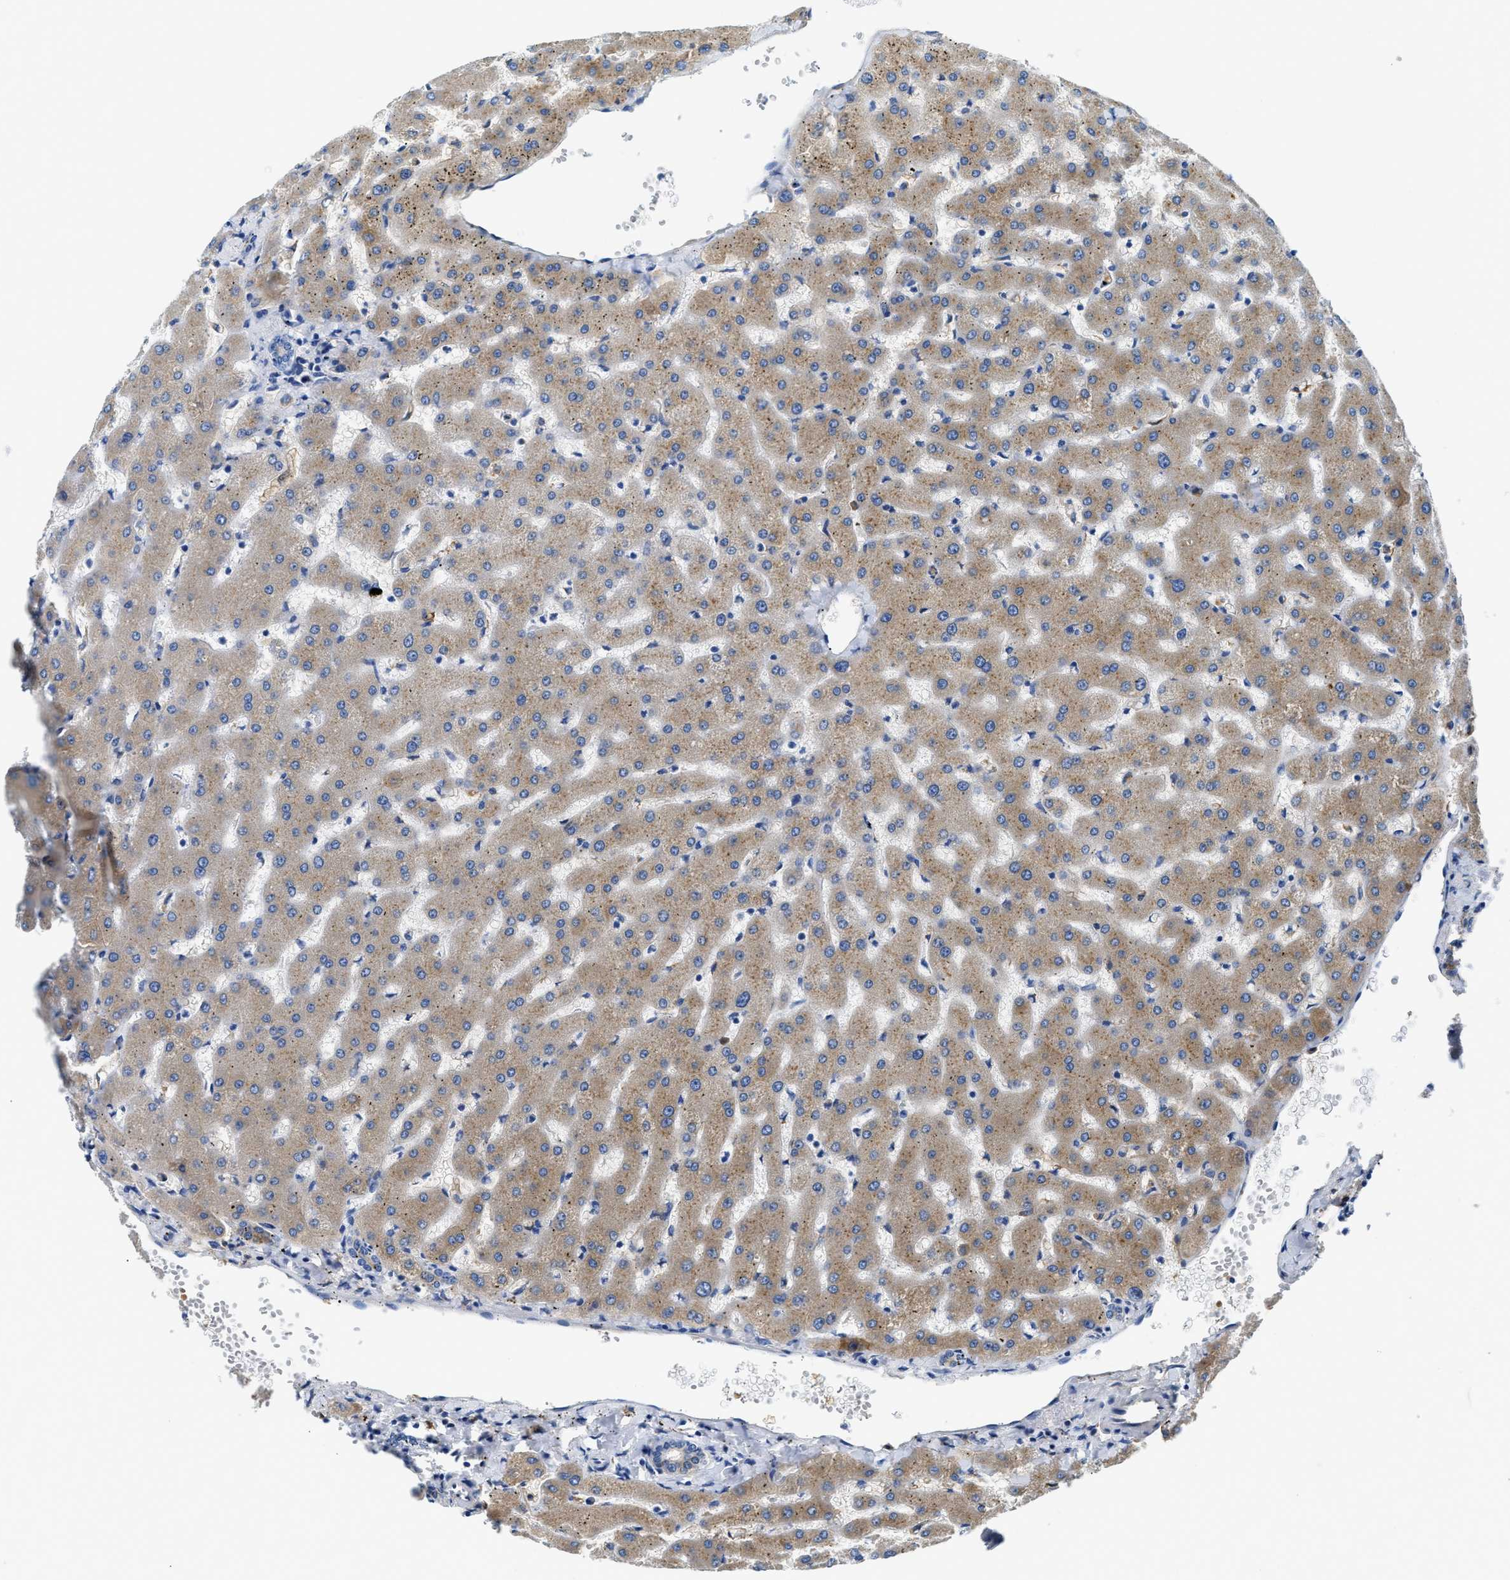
{"staining": {"intensity": "negative", "quantity": "none", "location": "none"}, "tissue": "liver", "cell_type": "Cholangiocytes", "image_type": "normal", "snomed": [{"axis": "morphology", "description": "Normal tissue, NOS"}, {"axis": "topography", "description": "Liver"}], "caption": "The image exhibits no staining of cholangiocytes in benign liver. Brightfield microscopy of immunohistochemistry (IHC) stained with DAB (brown) and hematoxylin (blue), captured at high magnification.", "gene": "GC", "patient": {"sex": "female", "age": 63}}